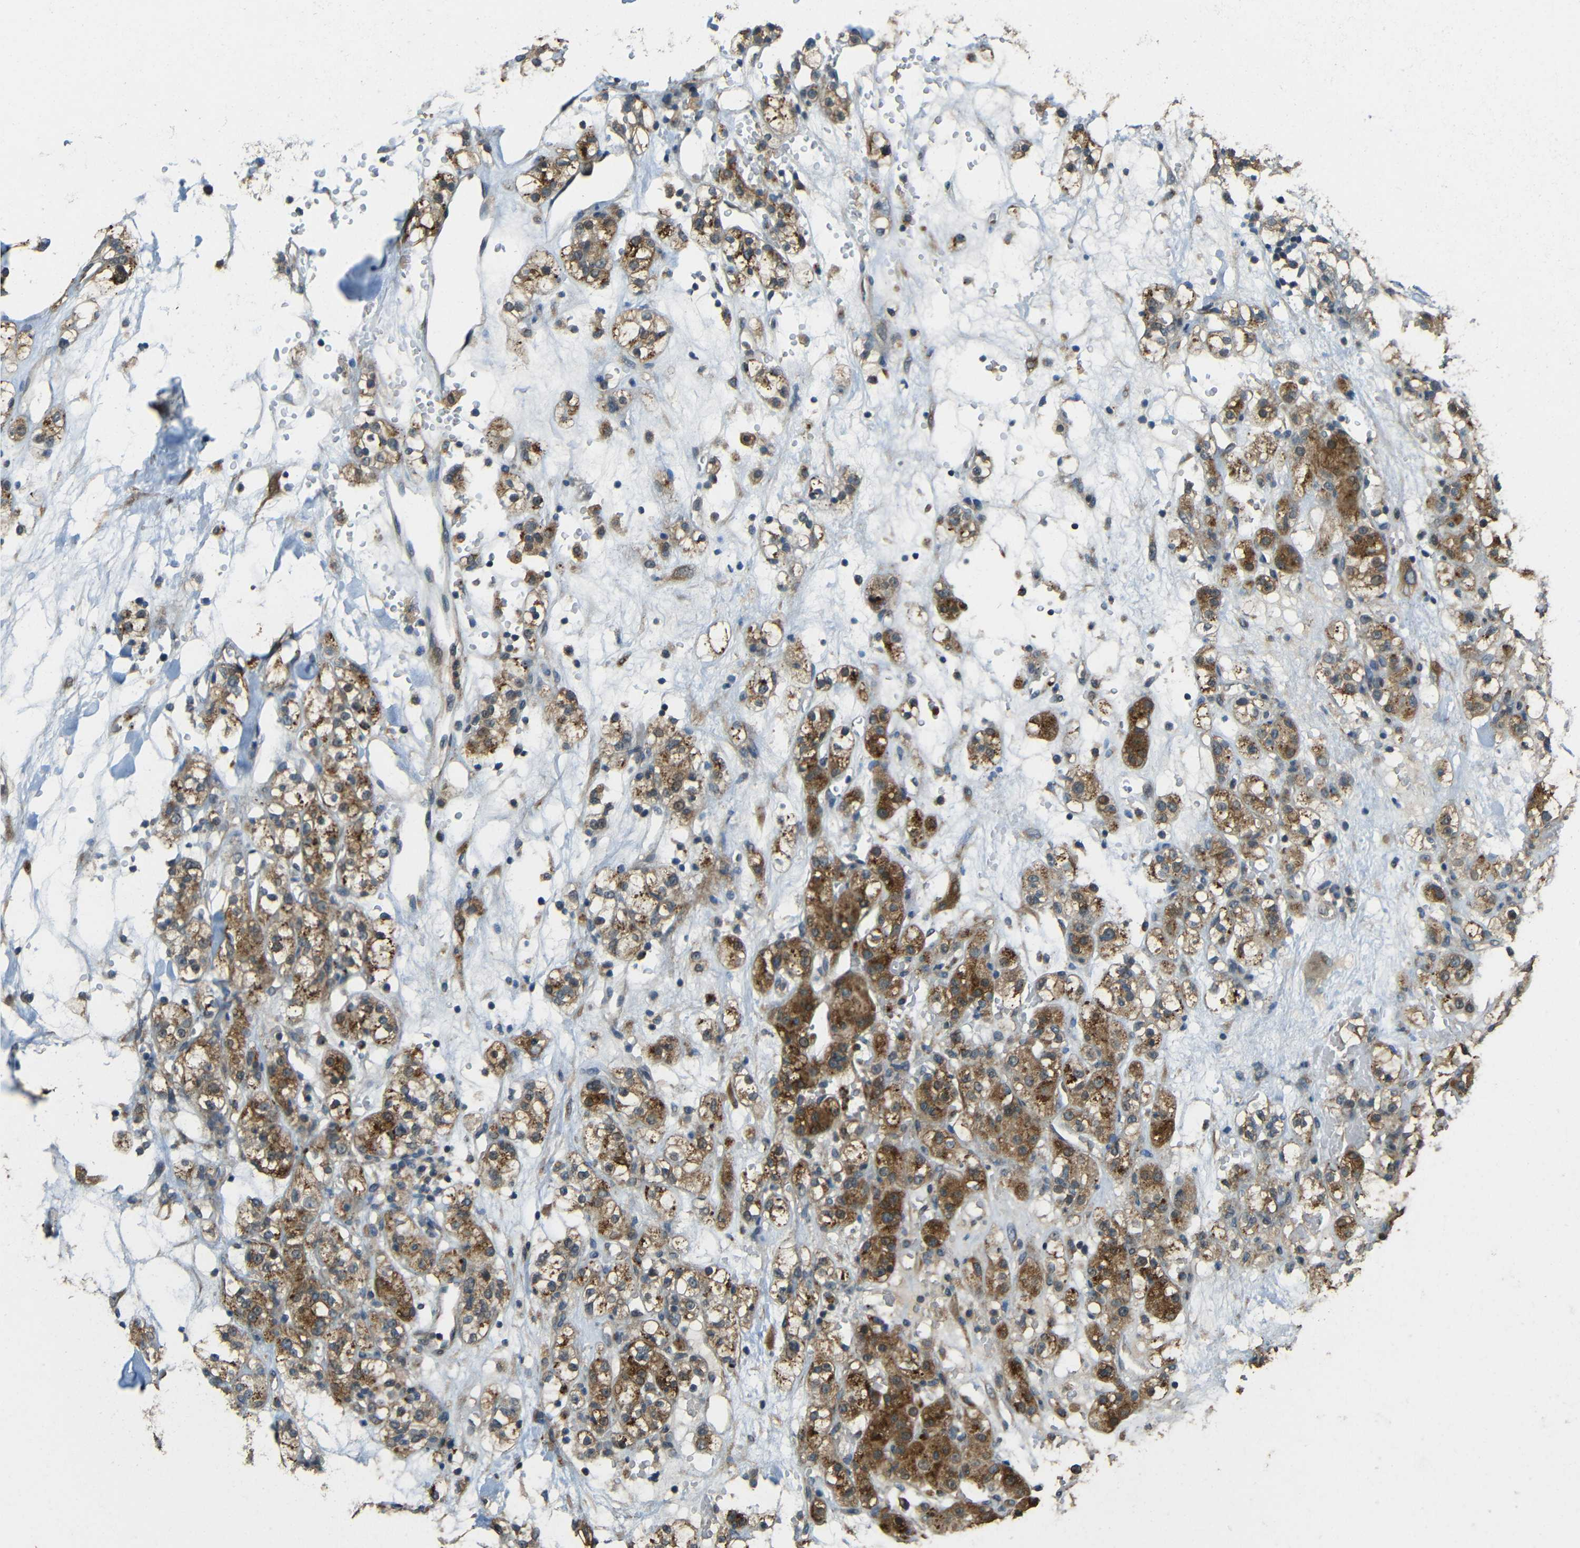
{"staining": {"intensity": "strong", "quantity": ">75%", "location": "cytoplasmic/membranous"}, "tissue": "renal cancer", "cell_type": "Tumor cells", "image_type": "cancer", "snomed": [{"axis": "morphology", "description": "Normal tissue, NOS"}, {"axis": "morphology", "description": "Adenocarcinoma, NOS"}, {"axis": "topography", "description": "Kidney"}], "caption": "Renal cancer tissue reveals strong cytoplasmic/membranous expression in about >75% of tumor cells, visualized by immunohistochemistry. (DAB (3,3'-diaminobenzidine) IHC with brightfield microscopy, high magnification).", "gene": "ACACA", "patient": {"sex": "male", "age": 61}}